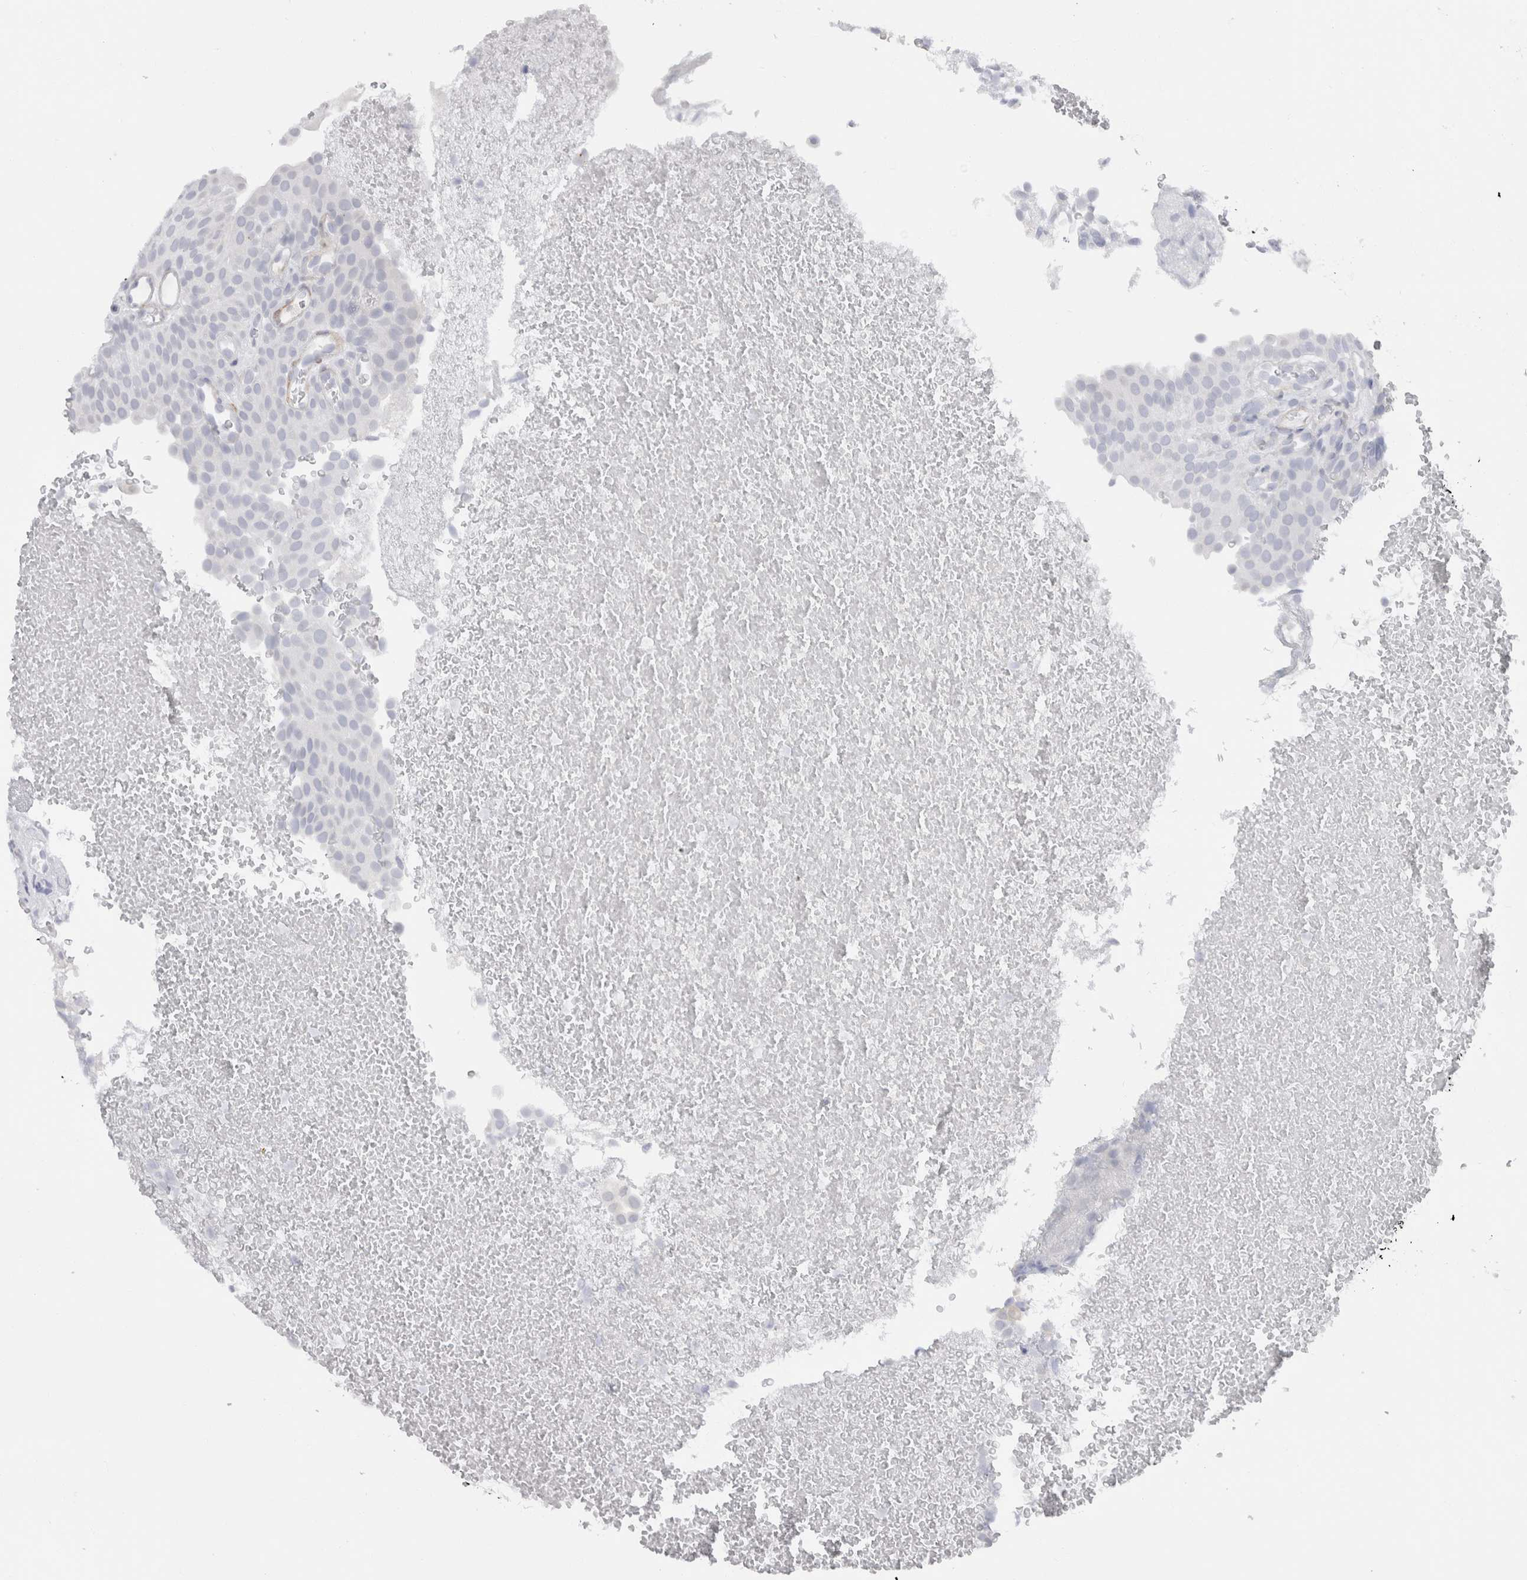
{"staining": {"intensity": "negative", "quantity": "none", "location": "none"}, "tissue": "urothelial cancer", "cell_type": "Tumor cells", "image_type": "cancer", "snomed": [{"axis": "morphology", "description": "Urothelial carcinoma, Low grade"}, {"axis": "topography", "description": "Urinary bladder"}], "caption": "DAB (3,3'-diaminobenzidine) immunohistochemical staining of urothelial cancer displays no significant positivity in tumor cells.", "gene": "C9orf50", "patient": {"sex": "male", "age": 78}}